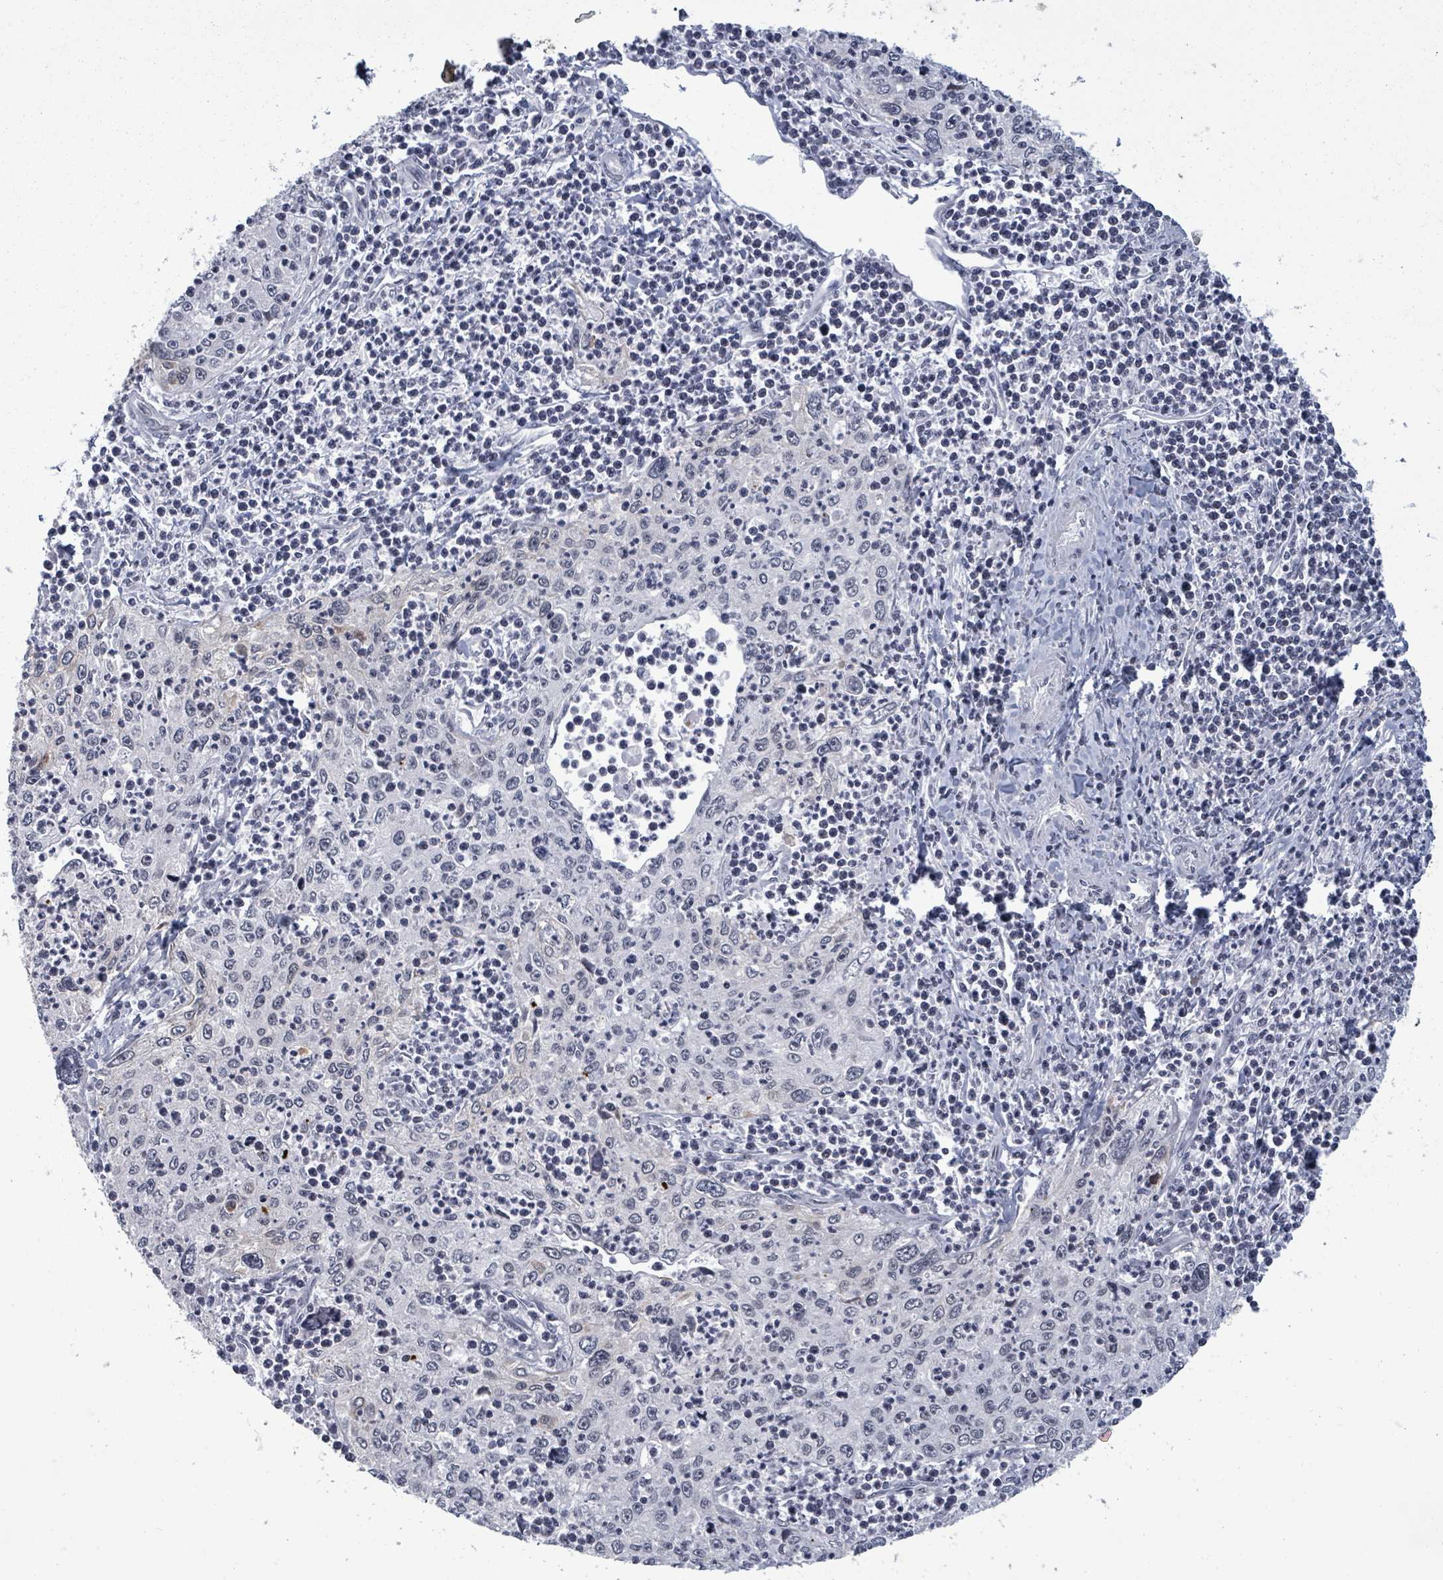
{"staining": {"intensity": "negative", "quantity": "none", "location": "none"}, "tissue": "cervical cancer", "cell_type": "Tumor cells", "image_type": "cancer", "snomed": [{"axis": "morphology", "description": "Squamous cell carcinoma, NOS"}, {"axis": "topography", "description": "Cervix"}], "caption": "Tumor cells are negative for protein expression in human cervical cancer (squamous cell carcinoma). The staining is performed using DAB (3,3'-diaminobenzidine) brown chromogen with nuclei counter-stained in using hematoxylin.", "gene": "ERCC5", "patient": {"sex": "female", "age": 30}}